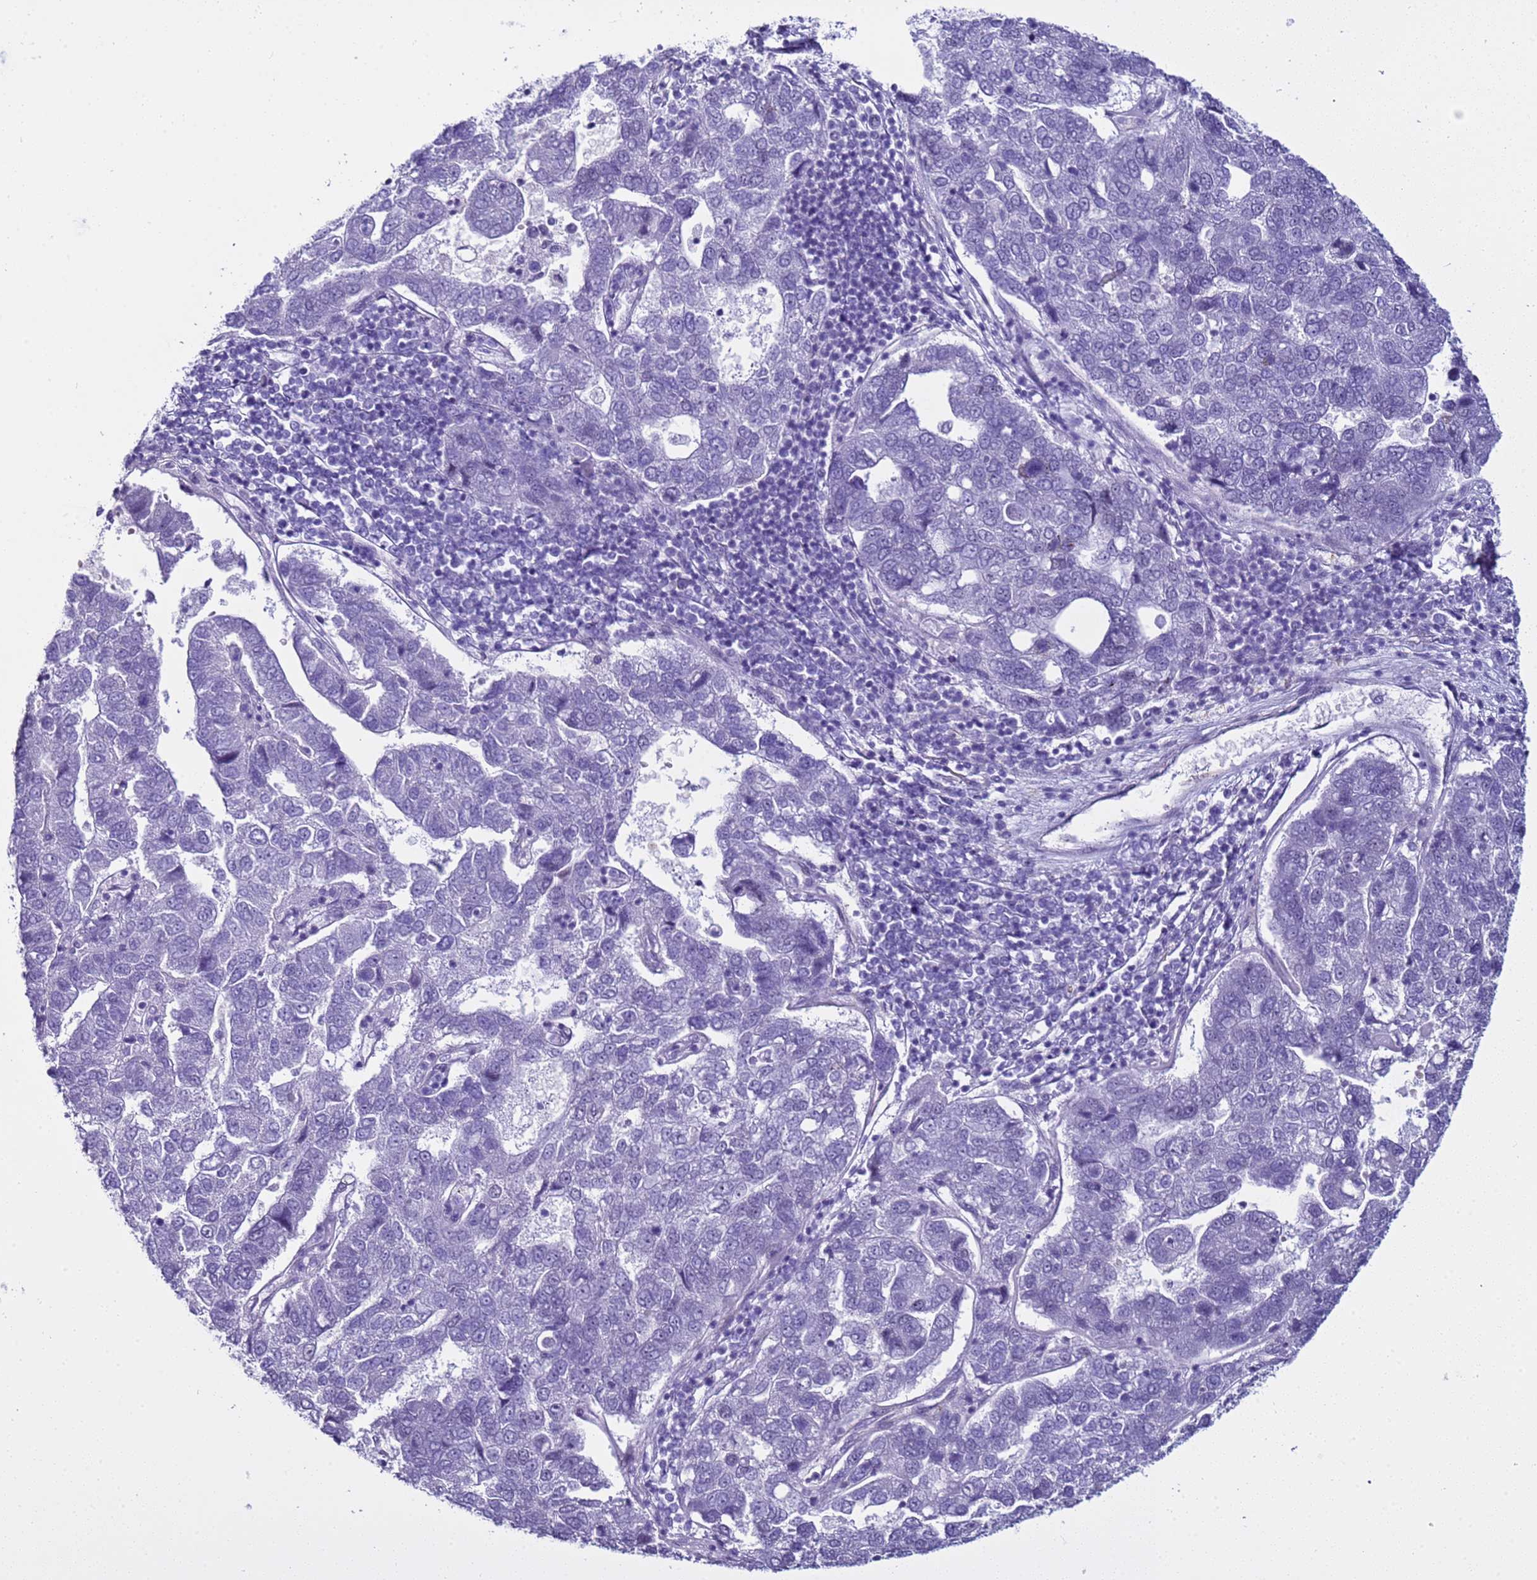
{"staining": {"intensity": "negative", "quantity": "none", "location": "none"}, "tissue": "pancreatic cancer", "cell_type": "Tumor cells", "image_type": "cancer", "snomed": [{"axis": "morphology", "description": "Adenocarcinoma, NOS"}, {"axis": "topography", "description": "Pancreas"}], "caption": "A micrograph of human pancreatic cancer (adenocarcinoma) is negative for staining in tumor cells.", "gene": "LRRC10B", "patient": {"sex": "female", "age": 61}}